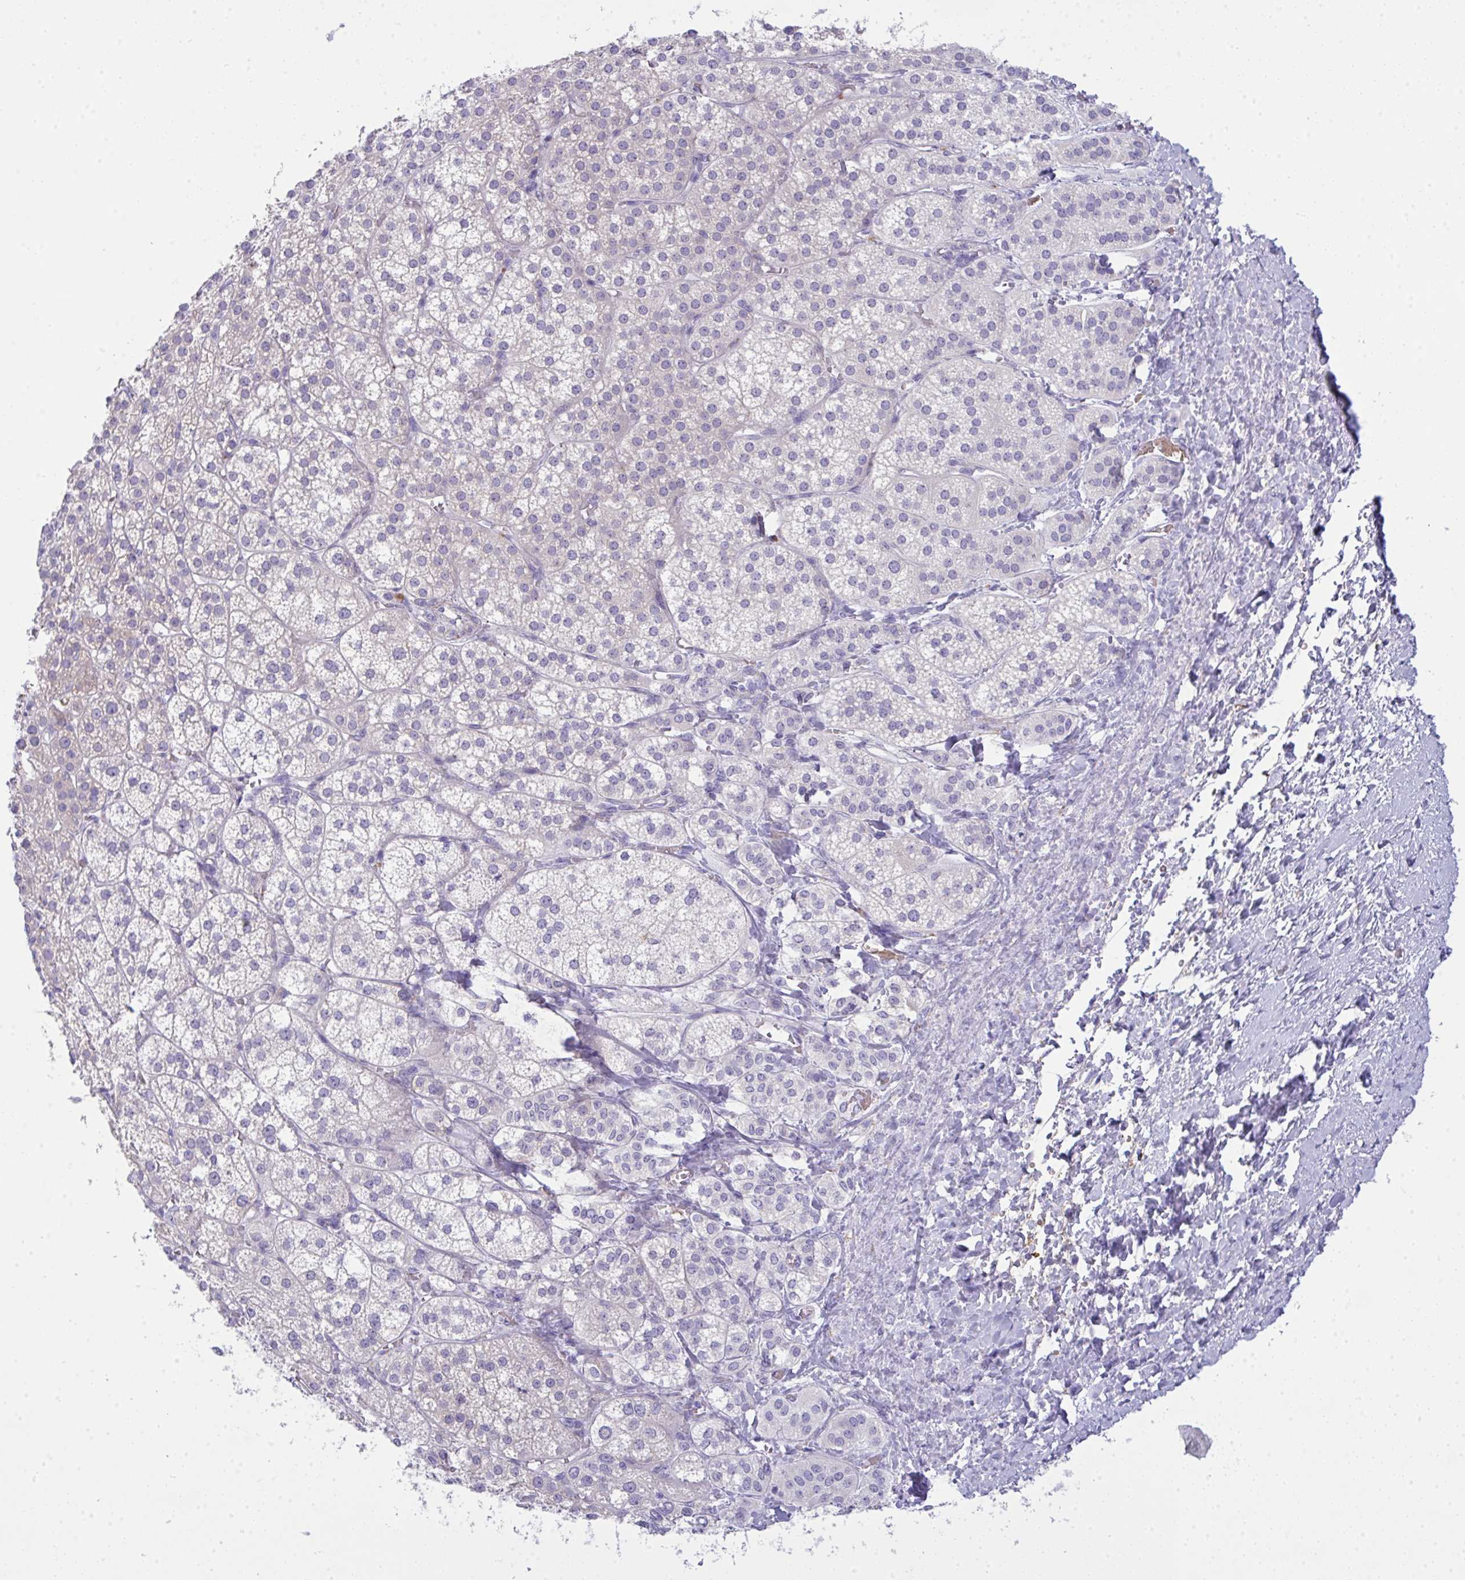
{"staining": {"intensity": "moderate", "quantity": "<25%", "location": "cytoplasmic/membranous"}, "tissue": "adrenal gland", "cell_type": "Glandular cells", "image_type": "normal", "snomed": [{"axis": "morphology", "description": "Normal tissue, NOS"}, {"axis": "topography", "description": "Adrenal gland"}], "caption": "A brown stain labels moderate cytoplasmic/membranous positivity of a protein in glandular cells of normal adrenal gland.", "gene": "SPTB", "patient": {"sex": "female", "age": 60}}